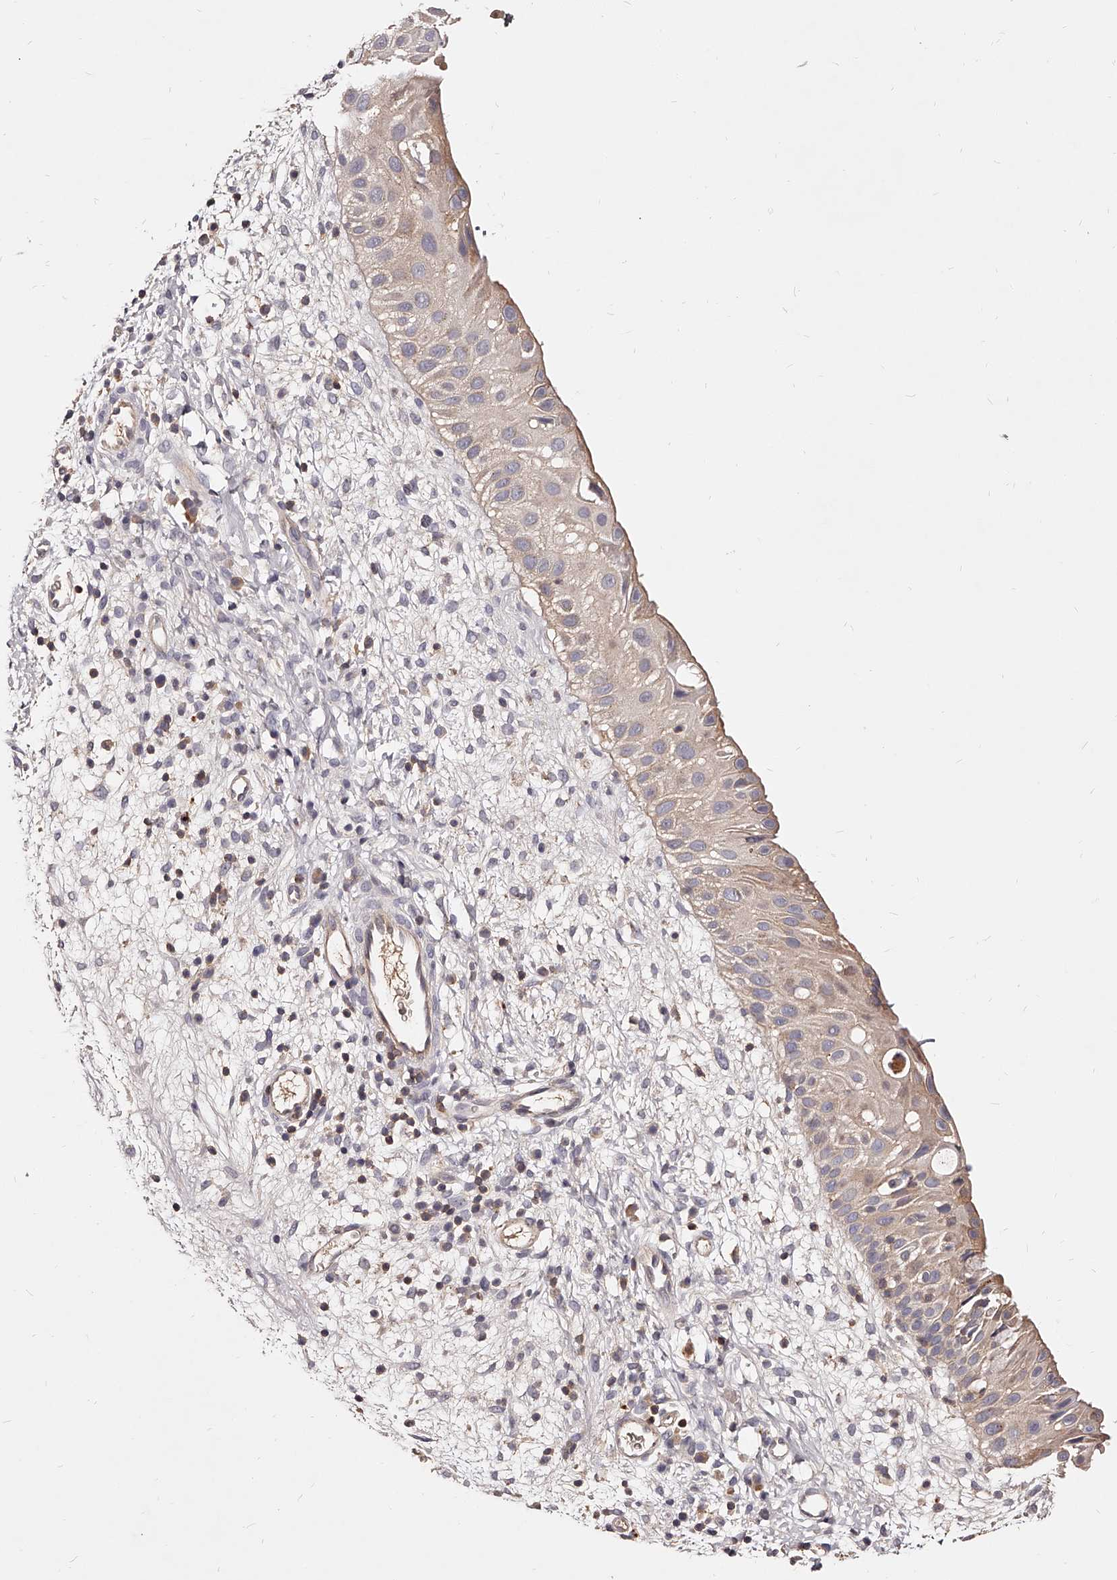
{"staining": {"intensity": "moderate", "quantity": ">75%", "location": "cytoplasmic/membranous"}, "tissue": "nasopharynx", "cell_type": "Respiratory epithelial cells", "image_type": "normal", "snomed": [{"axis": "morphology", "description": "Normal tissue, NOS"}, {"axis": "topography", "description": "Nasopharynx"}], "caption": "Immunohistochemistry (IHC) of benign nasopharynx shows medium levels of moderate cytoplasmic/membranous expression in about >75% of respiratory epithelial cells.", "gene": "PHACTR1", "patient": {"sex": "male", "age": 22}}